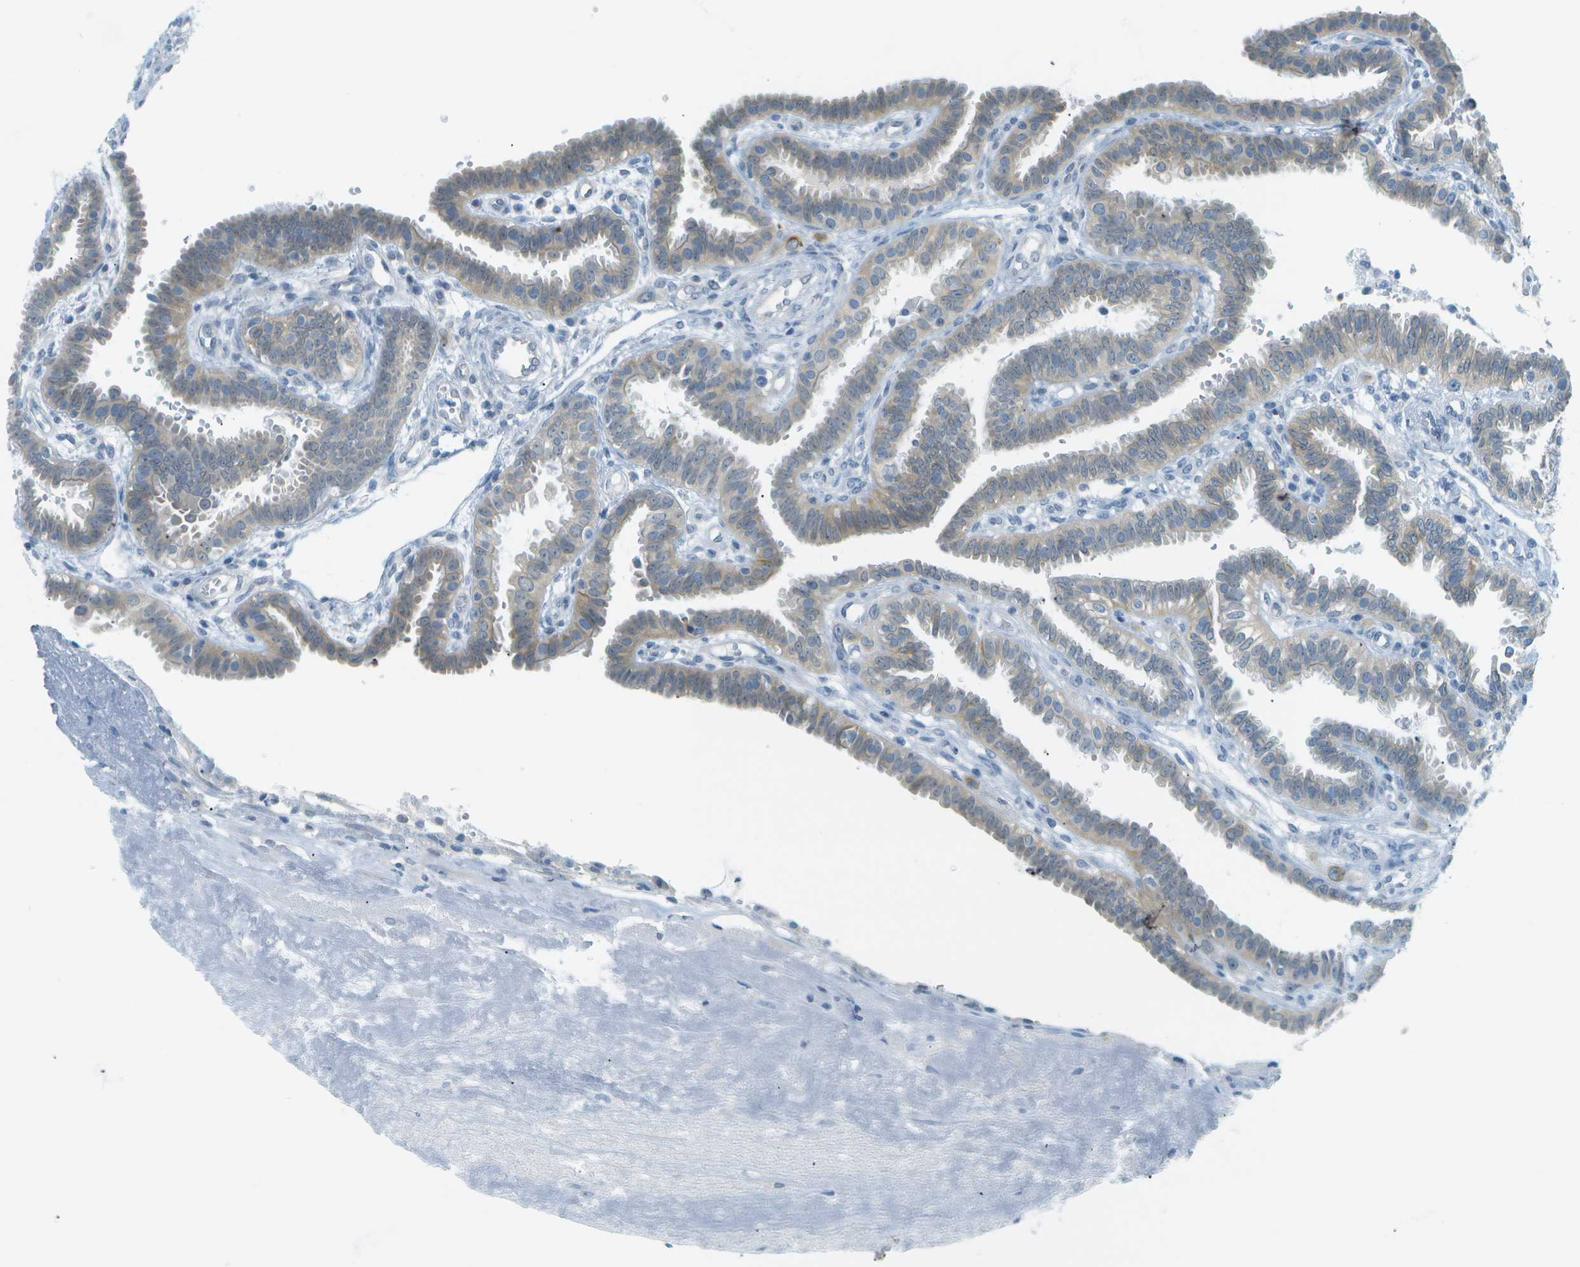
{"staining": {"intensity": "negative", "quantity": "none", "location": "none"}, "tissue": "fallopian tube", "cell_type": "Glandular cells", "image_type": "normal", "snomed": [{"axis": "morphology", "description": "Normal tissue, NOS"}, {"axis": "topography", "description": "Fallopian tube"}, {"axis": "topography", "description": "Placenta"}], "caption": "A high-resolution image shows IHC staining of normal fallopian tube, which shows no significant positivity in glandular cells.", "gene": "SMYD5", "patient": {"sex": "female", "age": 34}}